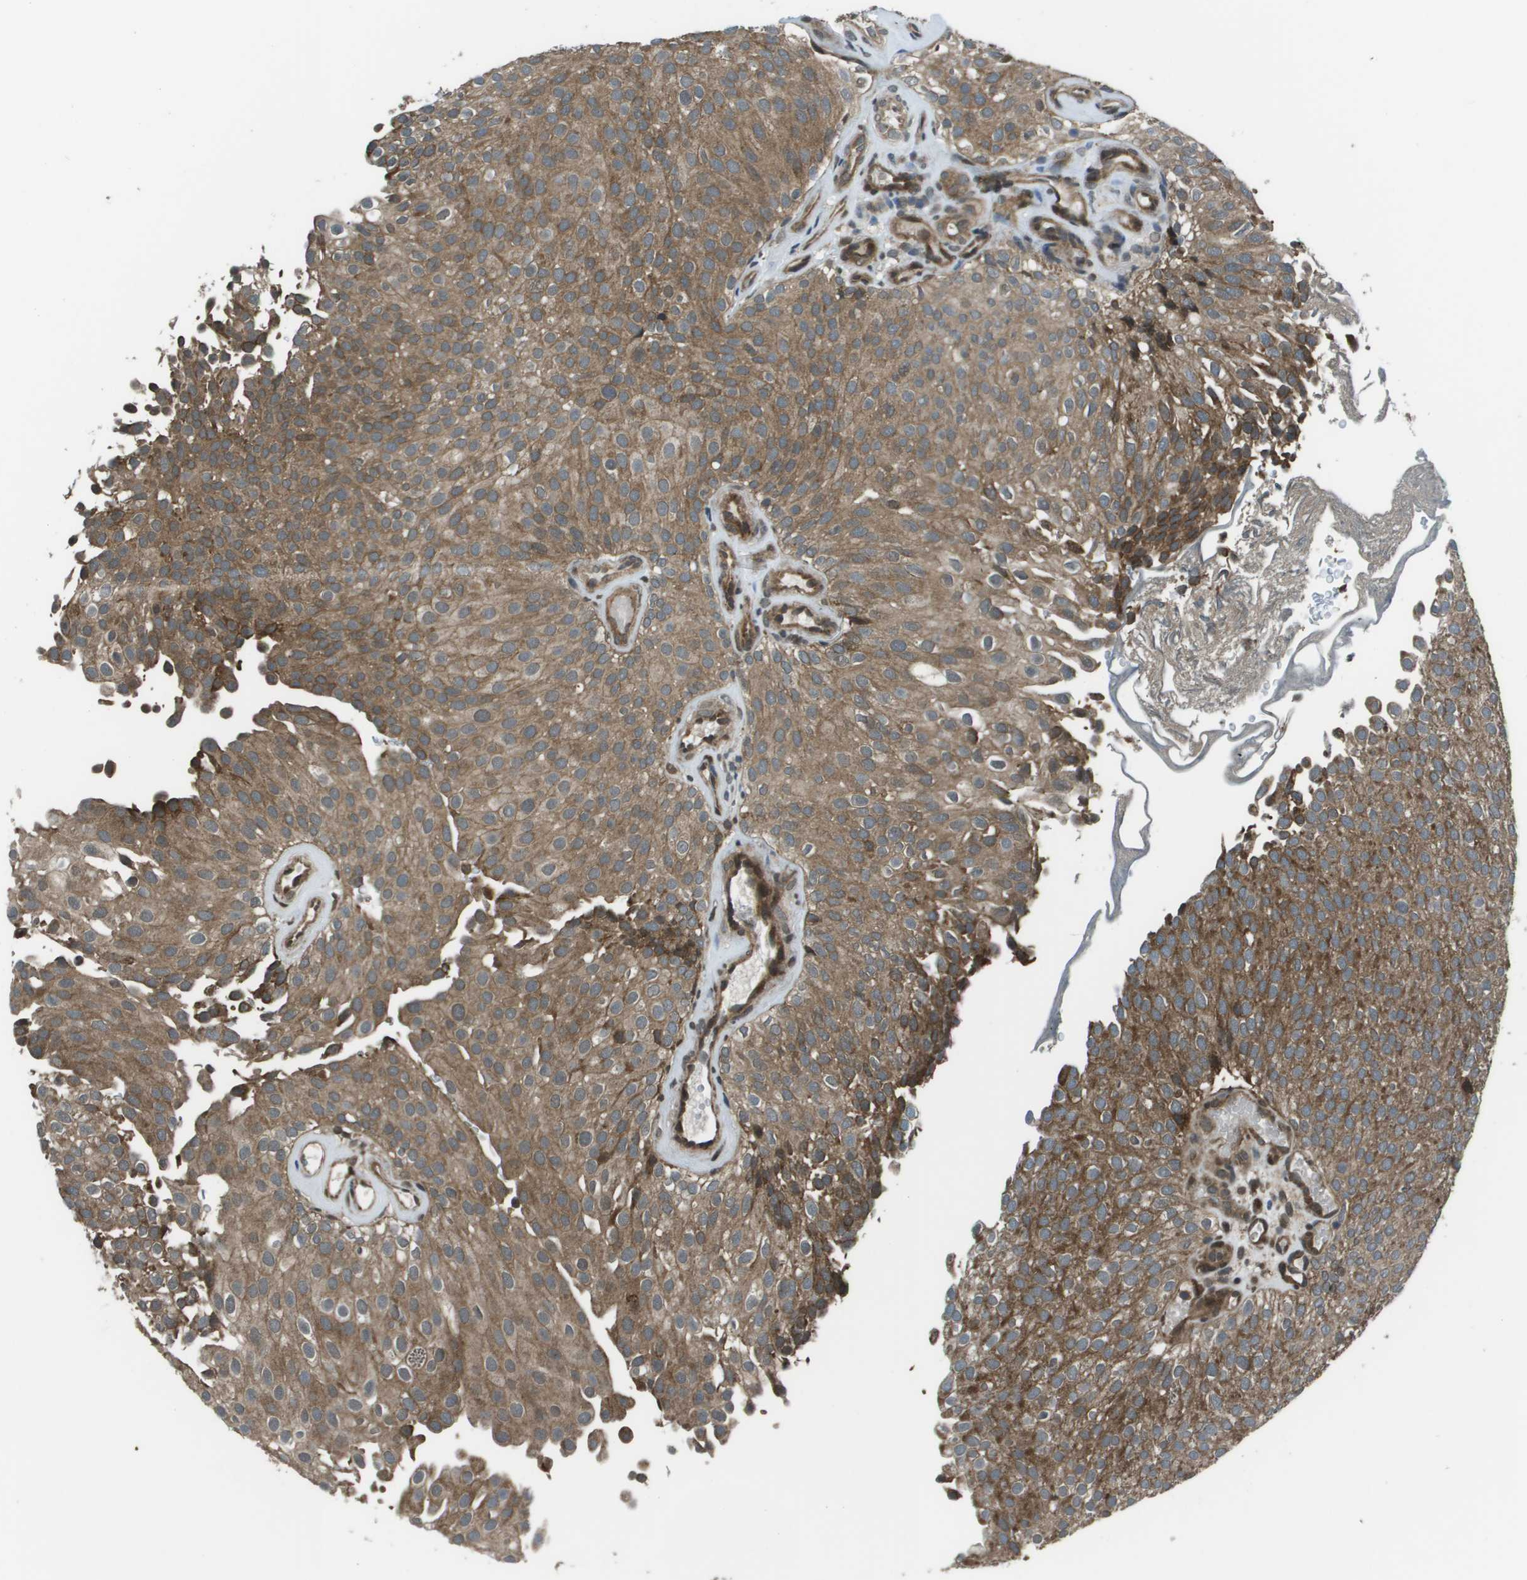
{"staining": {"intensity": "moderate", "quantity": ">75%", "location": "cytoplasmic/membranous"}, "tissue": "urothelial cancer", "cell_type": "Tumor cells", "image_type": "cancer", "snomed": [{"axis": "morphology", "description": "Urothelial carcinoma, Low grade"}, {"axis": "topography", "description": "Urinary bladder"}], "caption": "A brown stain highlights moderate cytoplasmic/membranous staining of a protein in human urothelial cancer tumor cells.", "gene": "PPFIA1", "patient": {"sex": "male", "age": 78}}